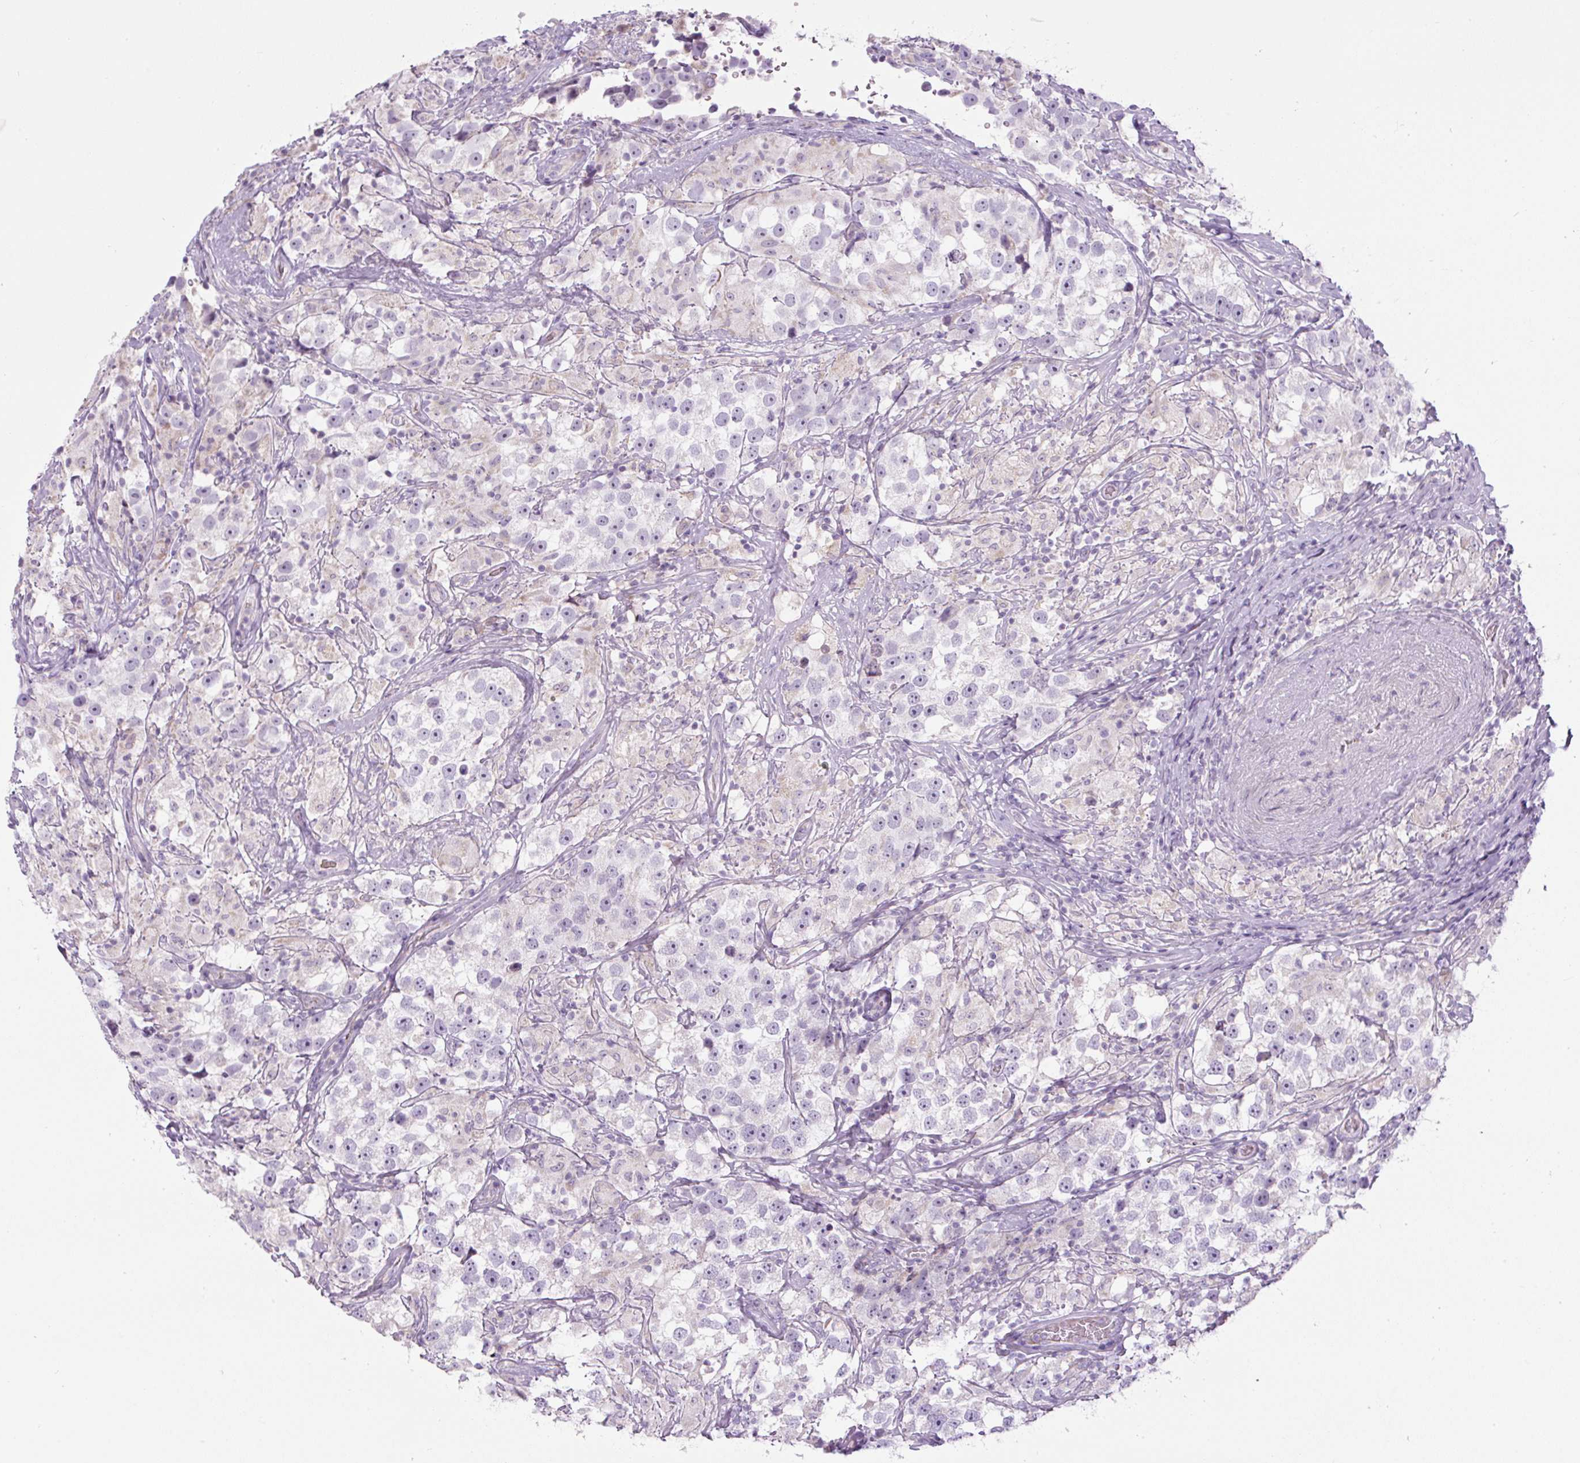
{"staining": {"intensity": "negative", "quantity": "none", "location": "none"}, "tissue": "testis cancer", "cell_type": "Tumor cells", "image_type": "cancer", "snomed": [{"axis": "morphology", "description": "Seminoma, NOS"}, {"axis": "topography", "description": "Testis"}], "caption": "This is an immunohistochemistry photomicrograph of testis seminoma. There is no staining in tumor cells.", "gene": "FGFBP3", "patient": {"sex": "male", "age": 46}}